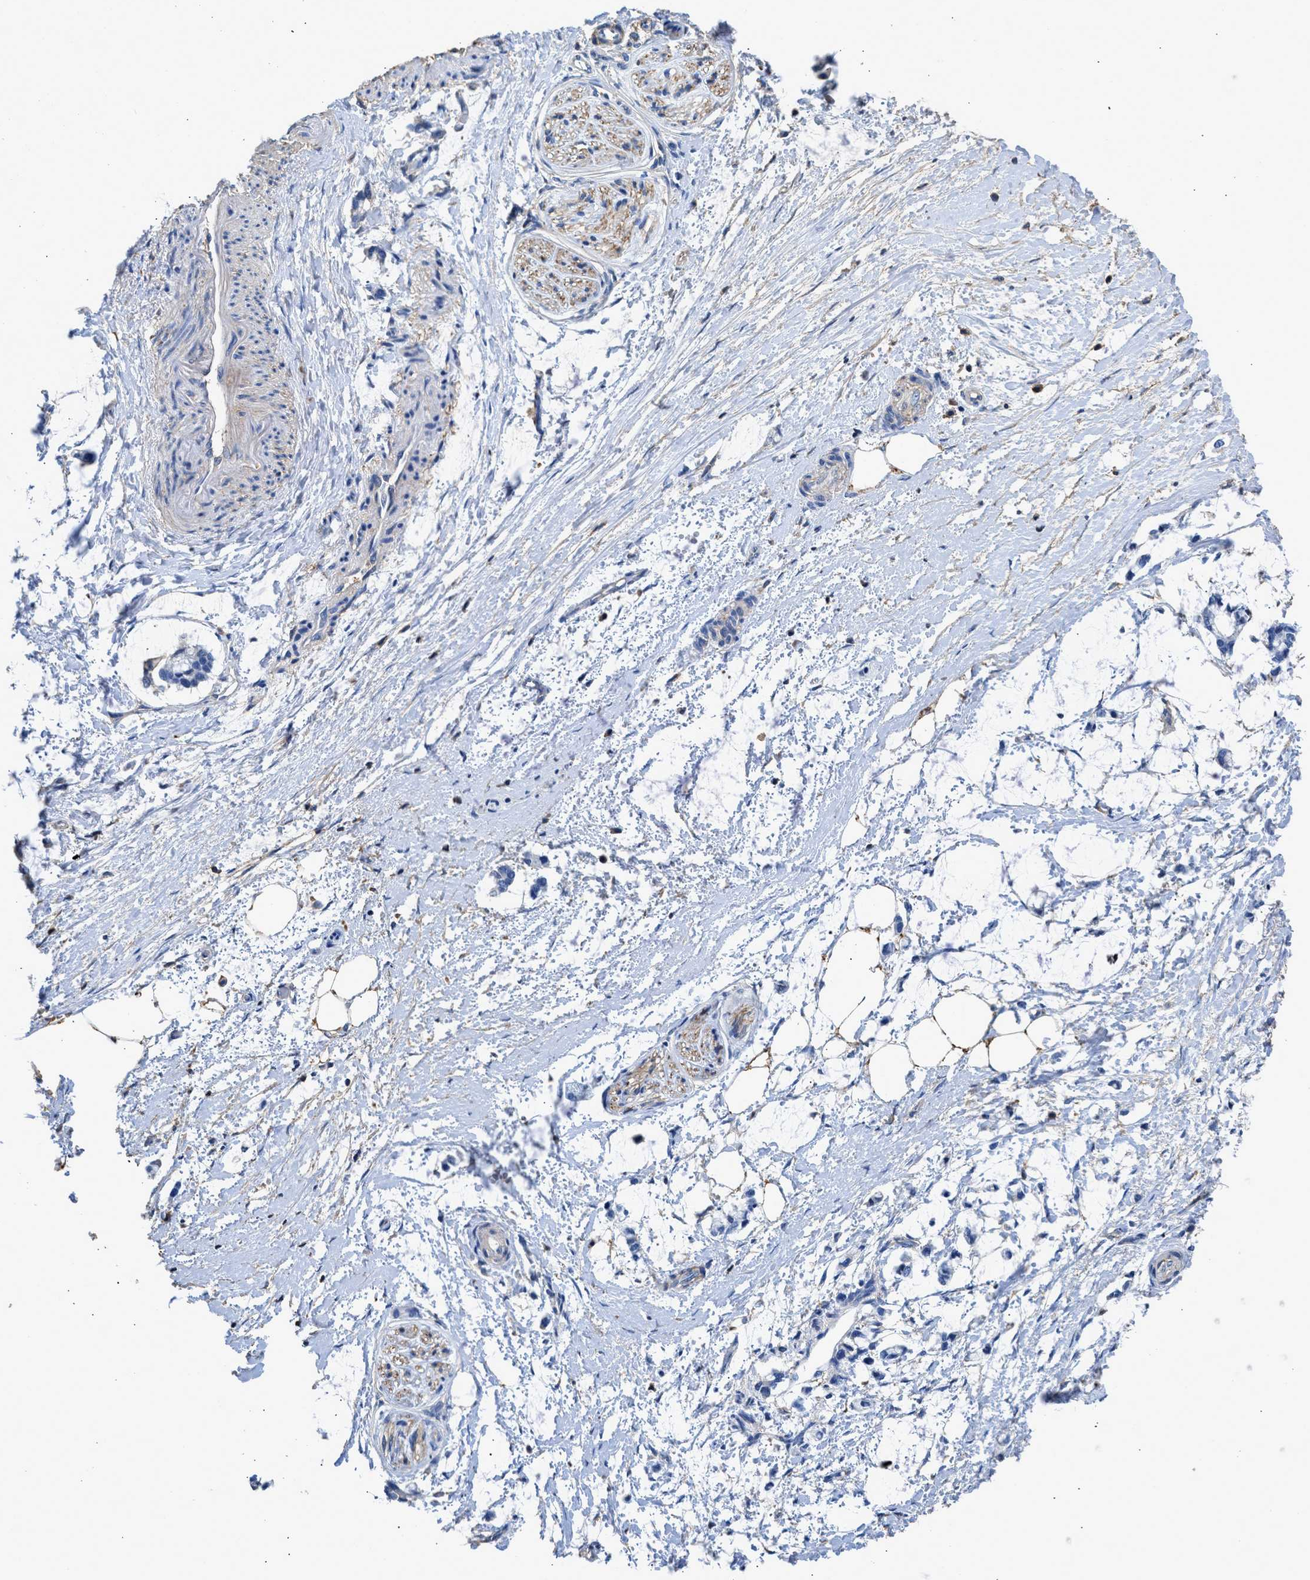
{"staining": {"intensity": "moderate", "quantity": "<25%", "location": "cytoplasmic/membranous"}, "tissue": "adipose tissue", "cell_type": "Adipocytes", "image_type": "normal", "snomed": [{"axis": "morphology", "description": "Normal tissue, NOS"}, {"axis": "morphology", "description": "Adenocarcinoma, NOS"}, {"axis": "topography", "description": "Colon"}, {"axis": "topography", "description": "Peripheral nerve tissue"}], "caption": "This image displays immunohistochemistry staining of normal adipose tissue, with low moderate cytoplasmic/membranous positivity in about <25% of adipocytes.", "gene": "KCNQ4", "patient": {"sex": "male", "age": 14}}